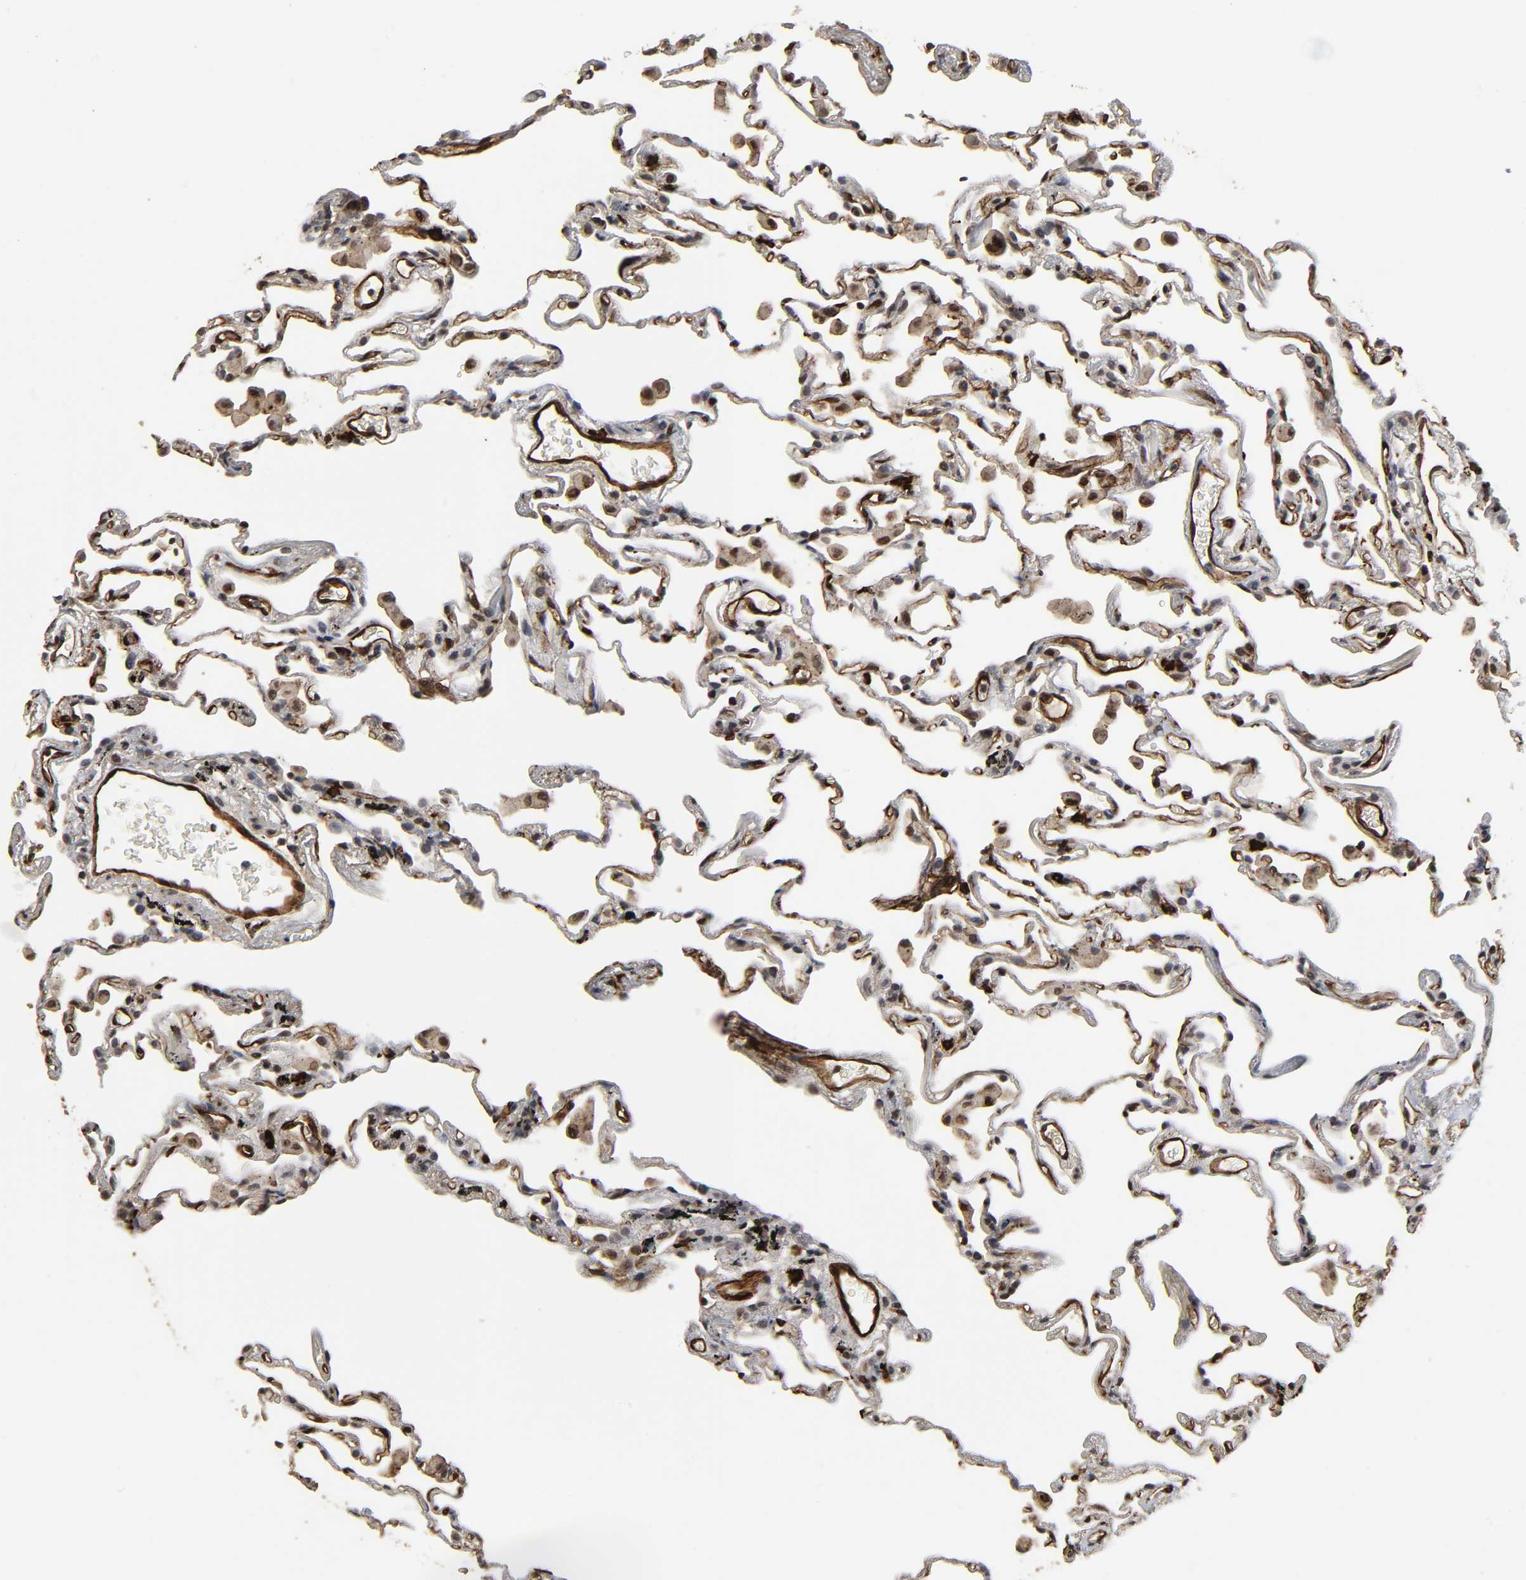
{"staining": {"intensity": "moderate", "quantity": "25%-75%", "location": "cytoplasmic/membranous,nuclear"}, "tissue": "lung", "cell_type": "Alveolar cells", "image_type": "normal", "snomed": [{"axis": "morphology", "description": "Normal tissue, NOS"}, {"axis": "morphology", "description": "Inflammation, NOS"}, {"axis": "topography", "description": "Lung"}], "caption": "Brown immunohistochemical staining in unremarkable lung reveals moderate cytoplasmic/membranous,nuclear staining in approximately 25%-75% of alveolar cells.", "gene": "AHNAK2", "patient": {"sex": "male", "age": 69}}